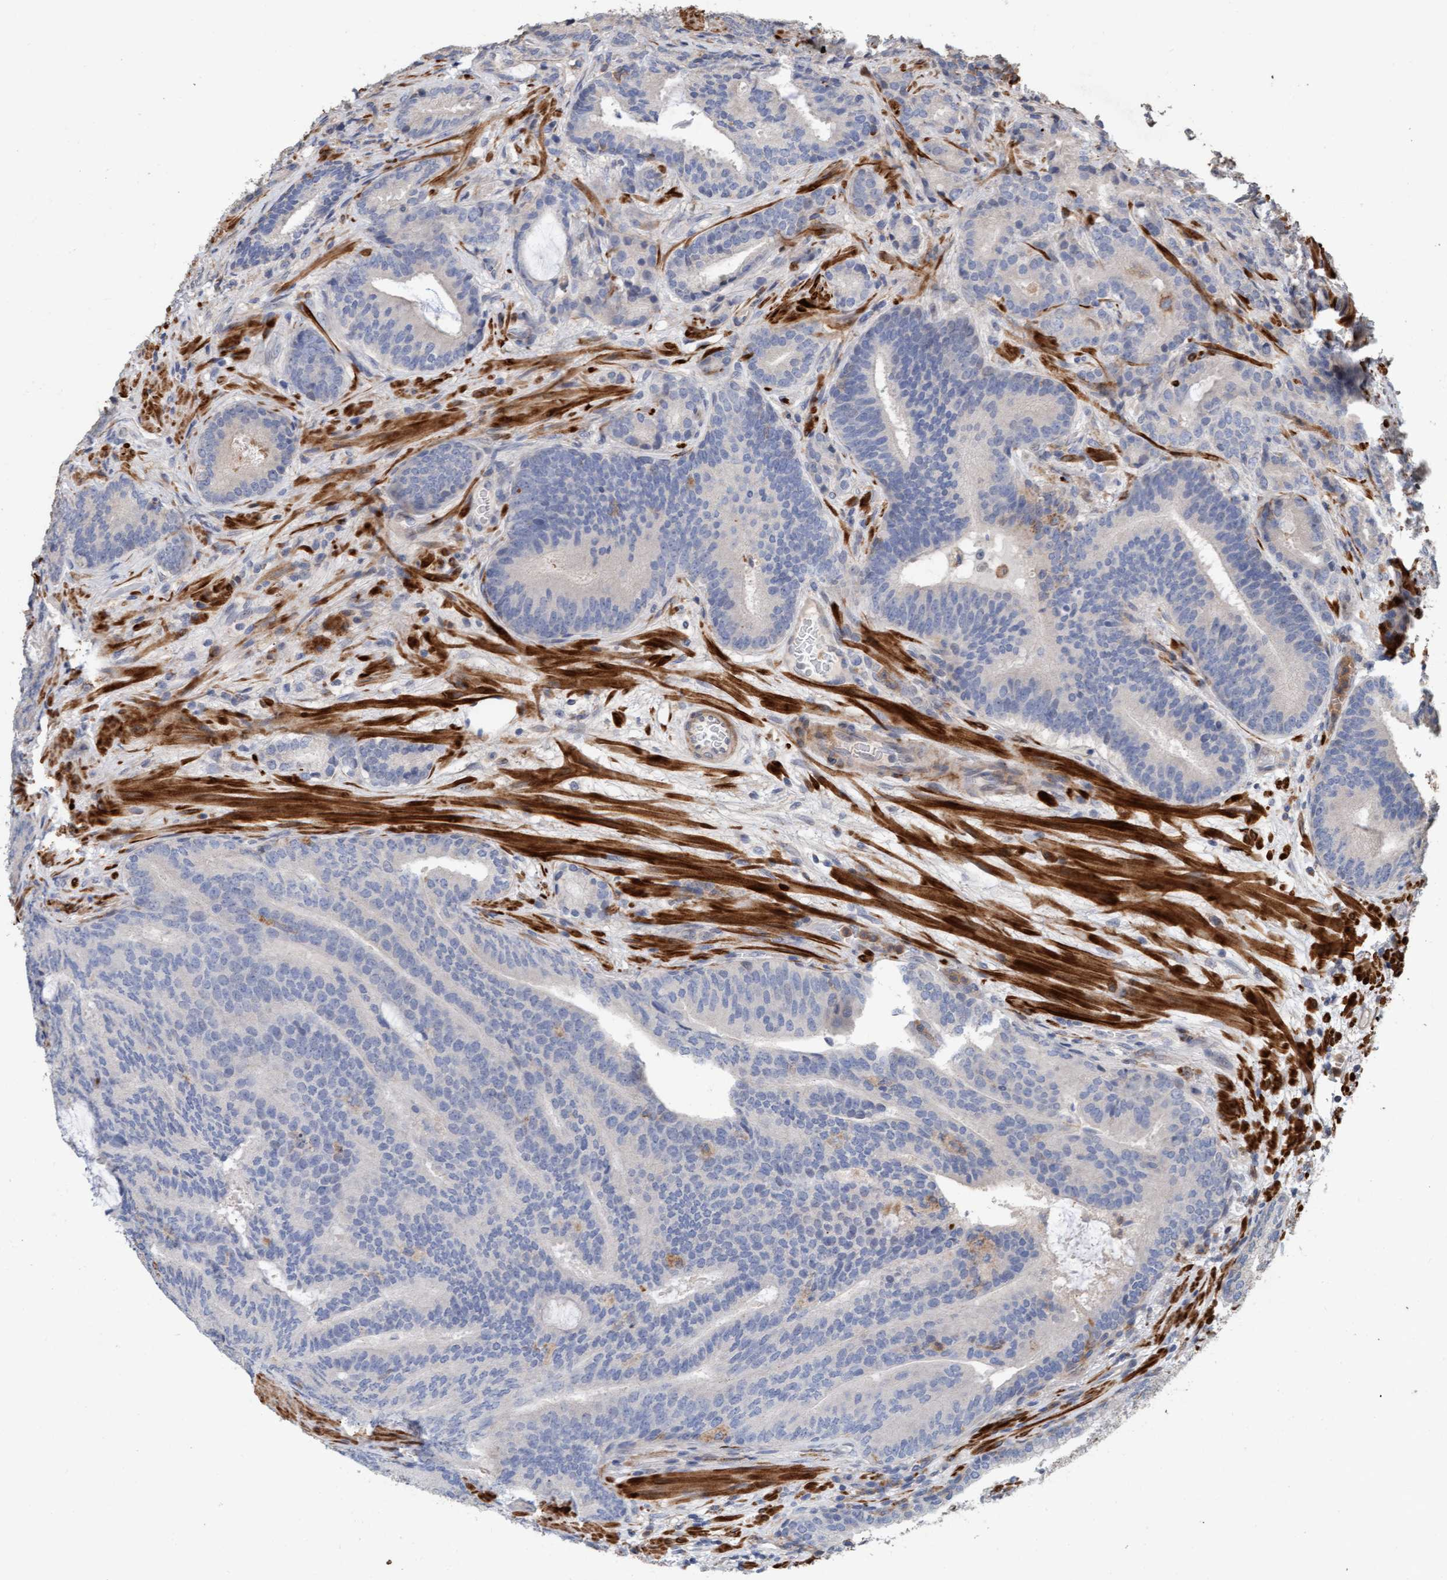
{"staining": {"intensity": "negative", "quantity": "none", "location": "none"}, "tissue": "prostate cancer", "cell_type": "Tumor cells", "image_type": "cancer", "snomed": [{"axis": "morphology", "description": "Adenocarcinoma, High grade"}, {"axis": "topography", "description": "Prostate"}], "caption": "Prostate cancer was stained to show a protein in brown. There is no significant staining in tumor cells.", "gene": "LONRF1", "patient": {"sex": "male", "age": 55}}